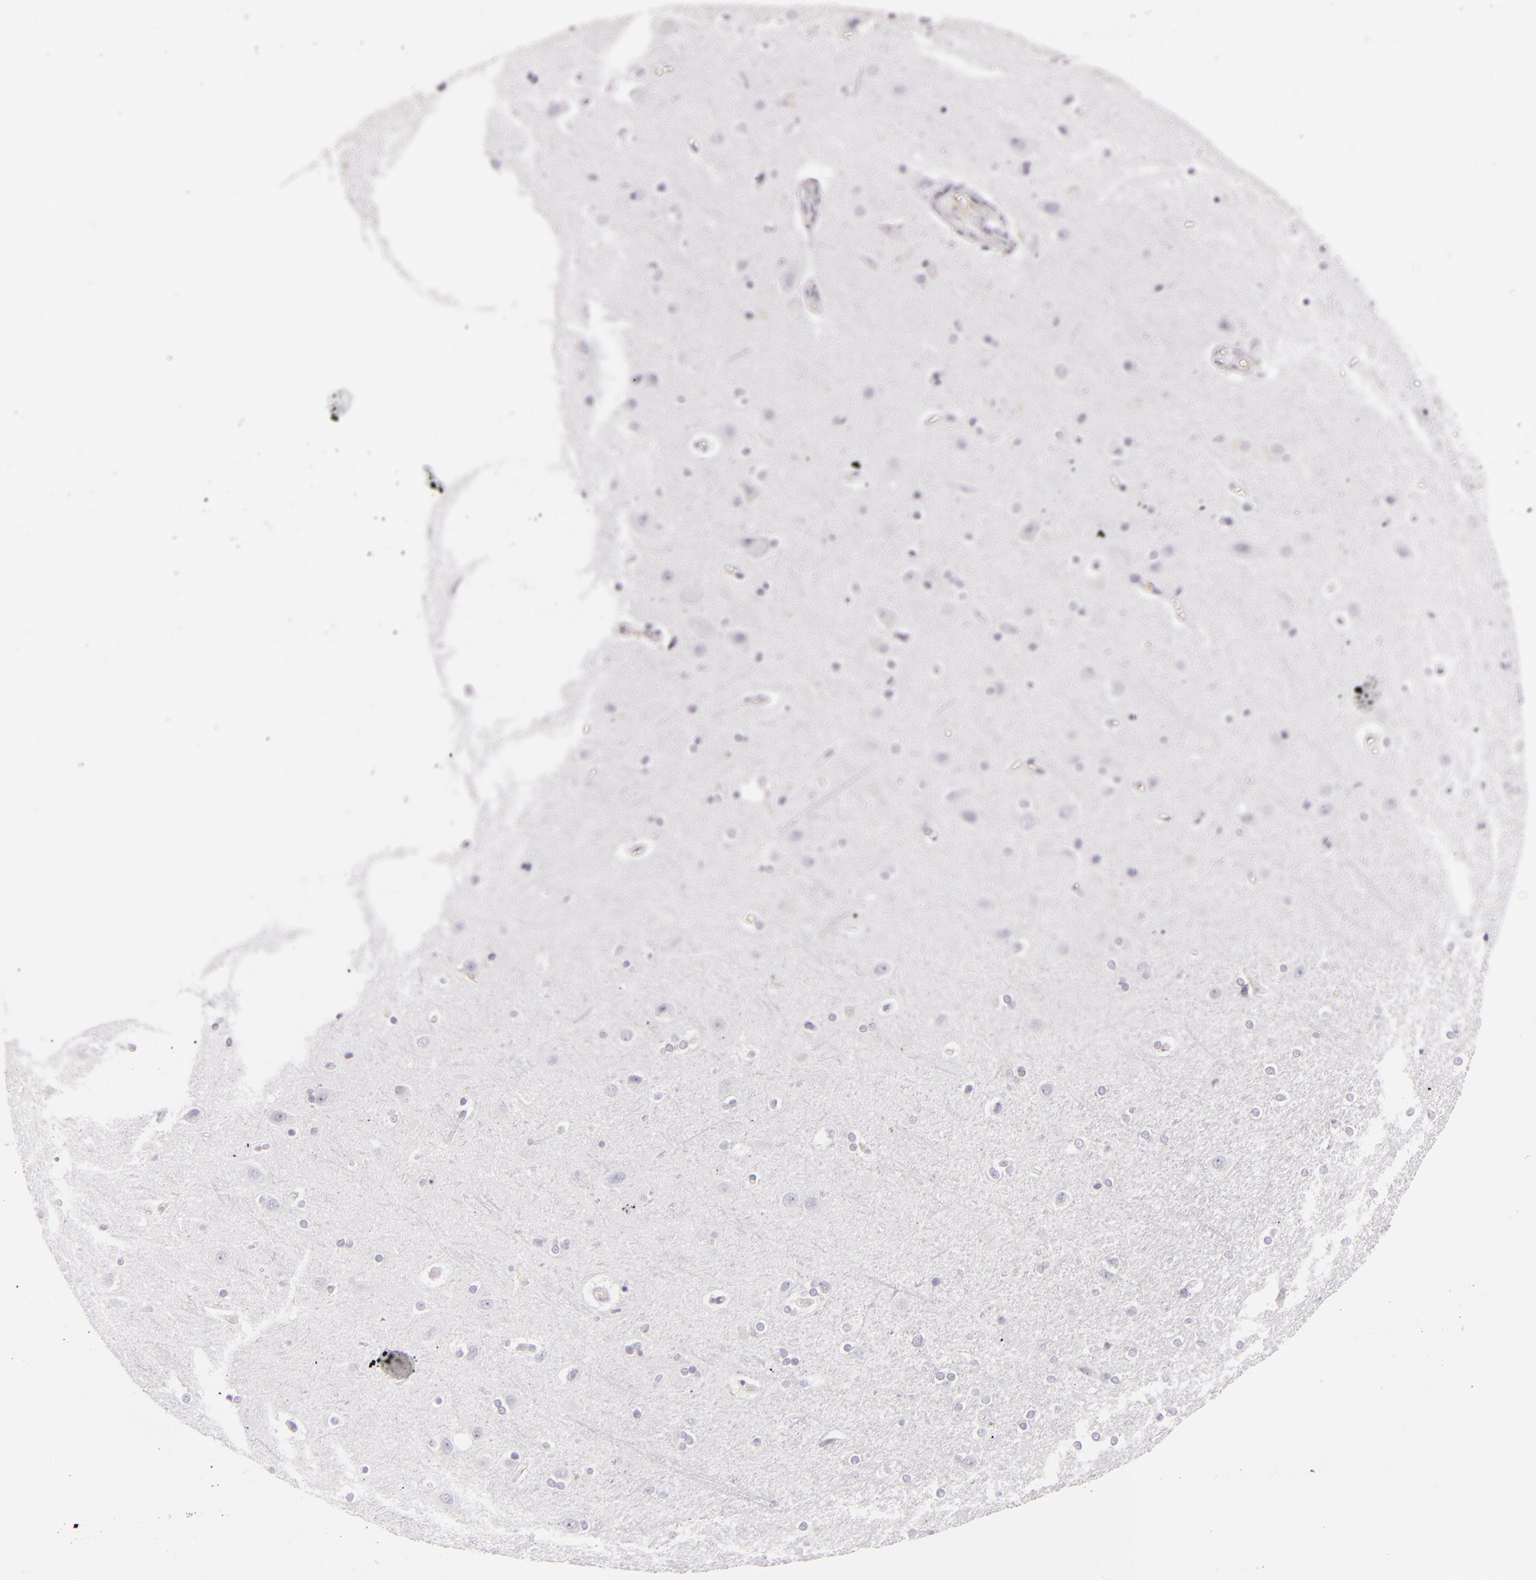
{"staining": {"intensity": "negative", "quantity": "none", "location": "none"}, "tissue": "cerebral cortex", "cell_type": "Endothelial cells", "image_type": "normal", "snomed": [{"axis": "morphology", "description": "Normal tissue, NOS"}, {"axis": "topography", "description": "Cerebral cortex"}], "caption": "Endothelial cells are negative for brown protein staining in benign cerebral cortex. Nuclei are stained in blue.", "gene": "CDX2", "patient": {"sex": "female", "age": 54}}